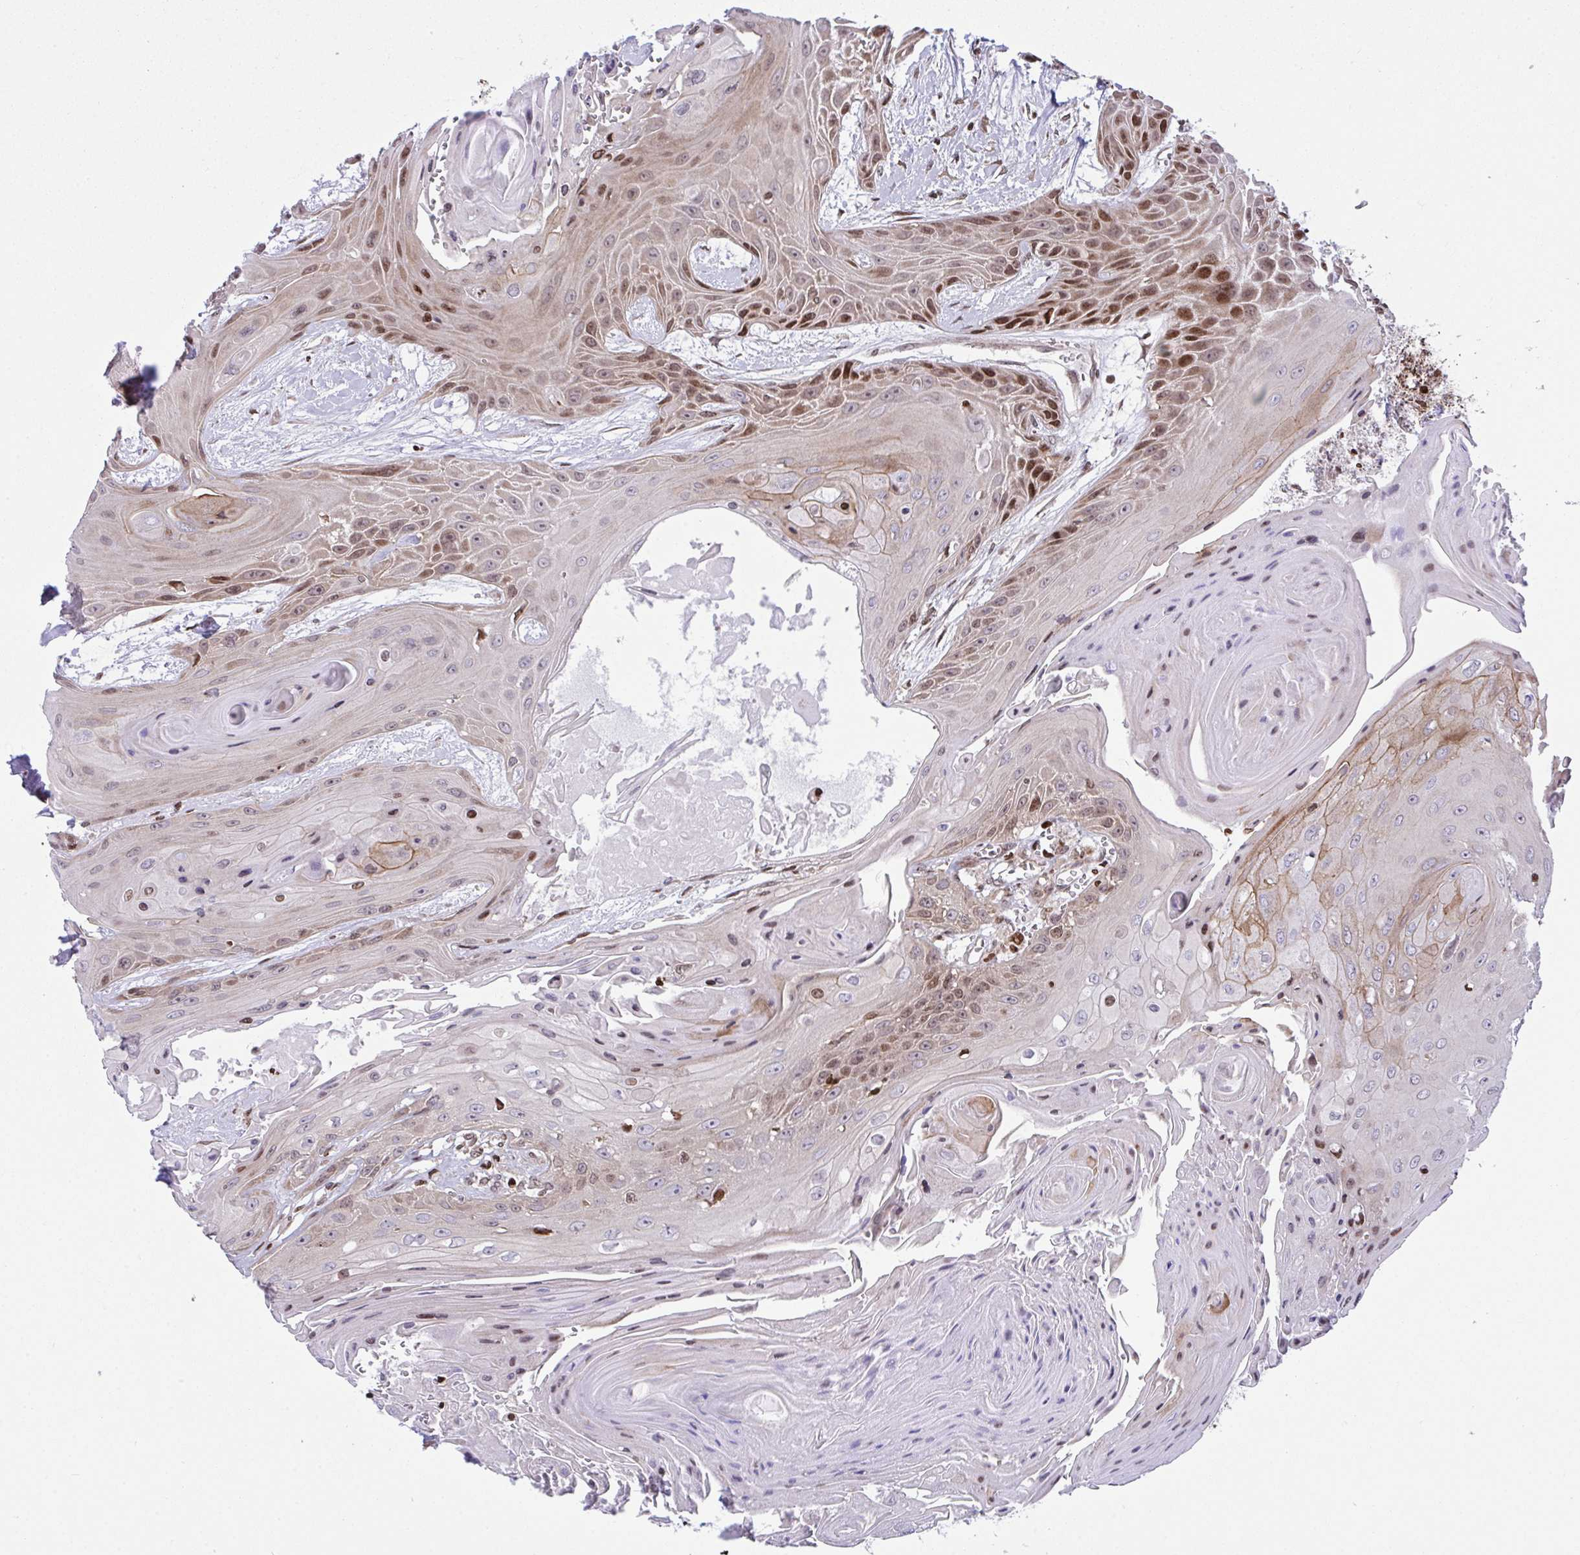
{"staining": {"intensity": "moderate", "quantity": "25%-75%", "location": "nuclear"}, "tissue": "head and neck cancer", "cell_type": "Tumor cells", "image_type": "cancer", "snomed": [{"axis": "morphology", "description": "Squamous cell carcinoma, NOS"}, {"axis": "topography", "description": "Head-Neck"}], "caption": "About 25%-75% of tumor cells in head and neck cancer exhibit moderate nuclear protein positivity as visualized by brown immunohistochemical staining.", "gene": "RAPGEF5", "patient": {"sex": "female", "age": 73}}